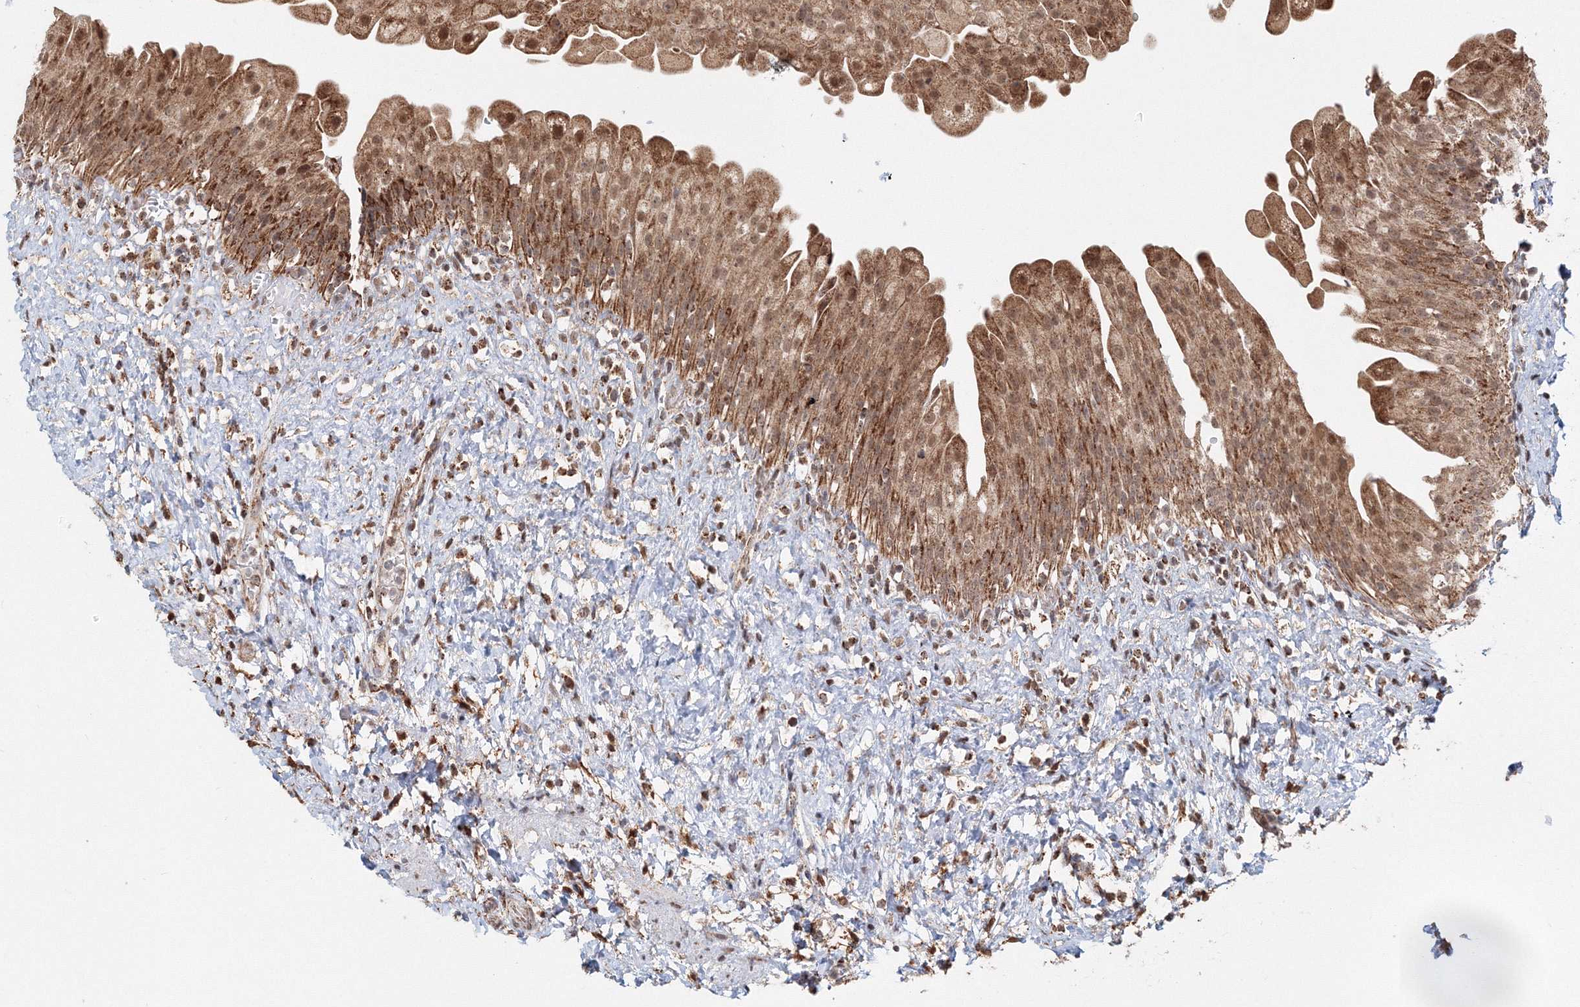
{"staining": {"intensity": "moderate", "quantity": ">75%", "location": "cytoplasmic/membranous,nuclear"}, "tissue": "urinary bladder", "cell_type": "Urothelial cells", "image_type": "normal", "snomed": [{"axis": "morphology", "description": "Normal tissue, NOS"}, {"axis": "topography", "description": "Urinary bladder"}], "caption": "Urinary bladder stained with IHC demonstrates moderate cytoplasmic/membranous,nuclear staining in approximately >75% of urothelial cells.", "gene": "PSMD6", "patient": {"sex": "female", "age": 27}}